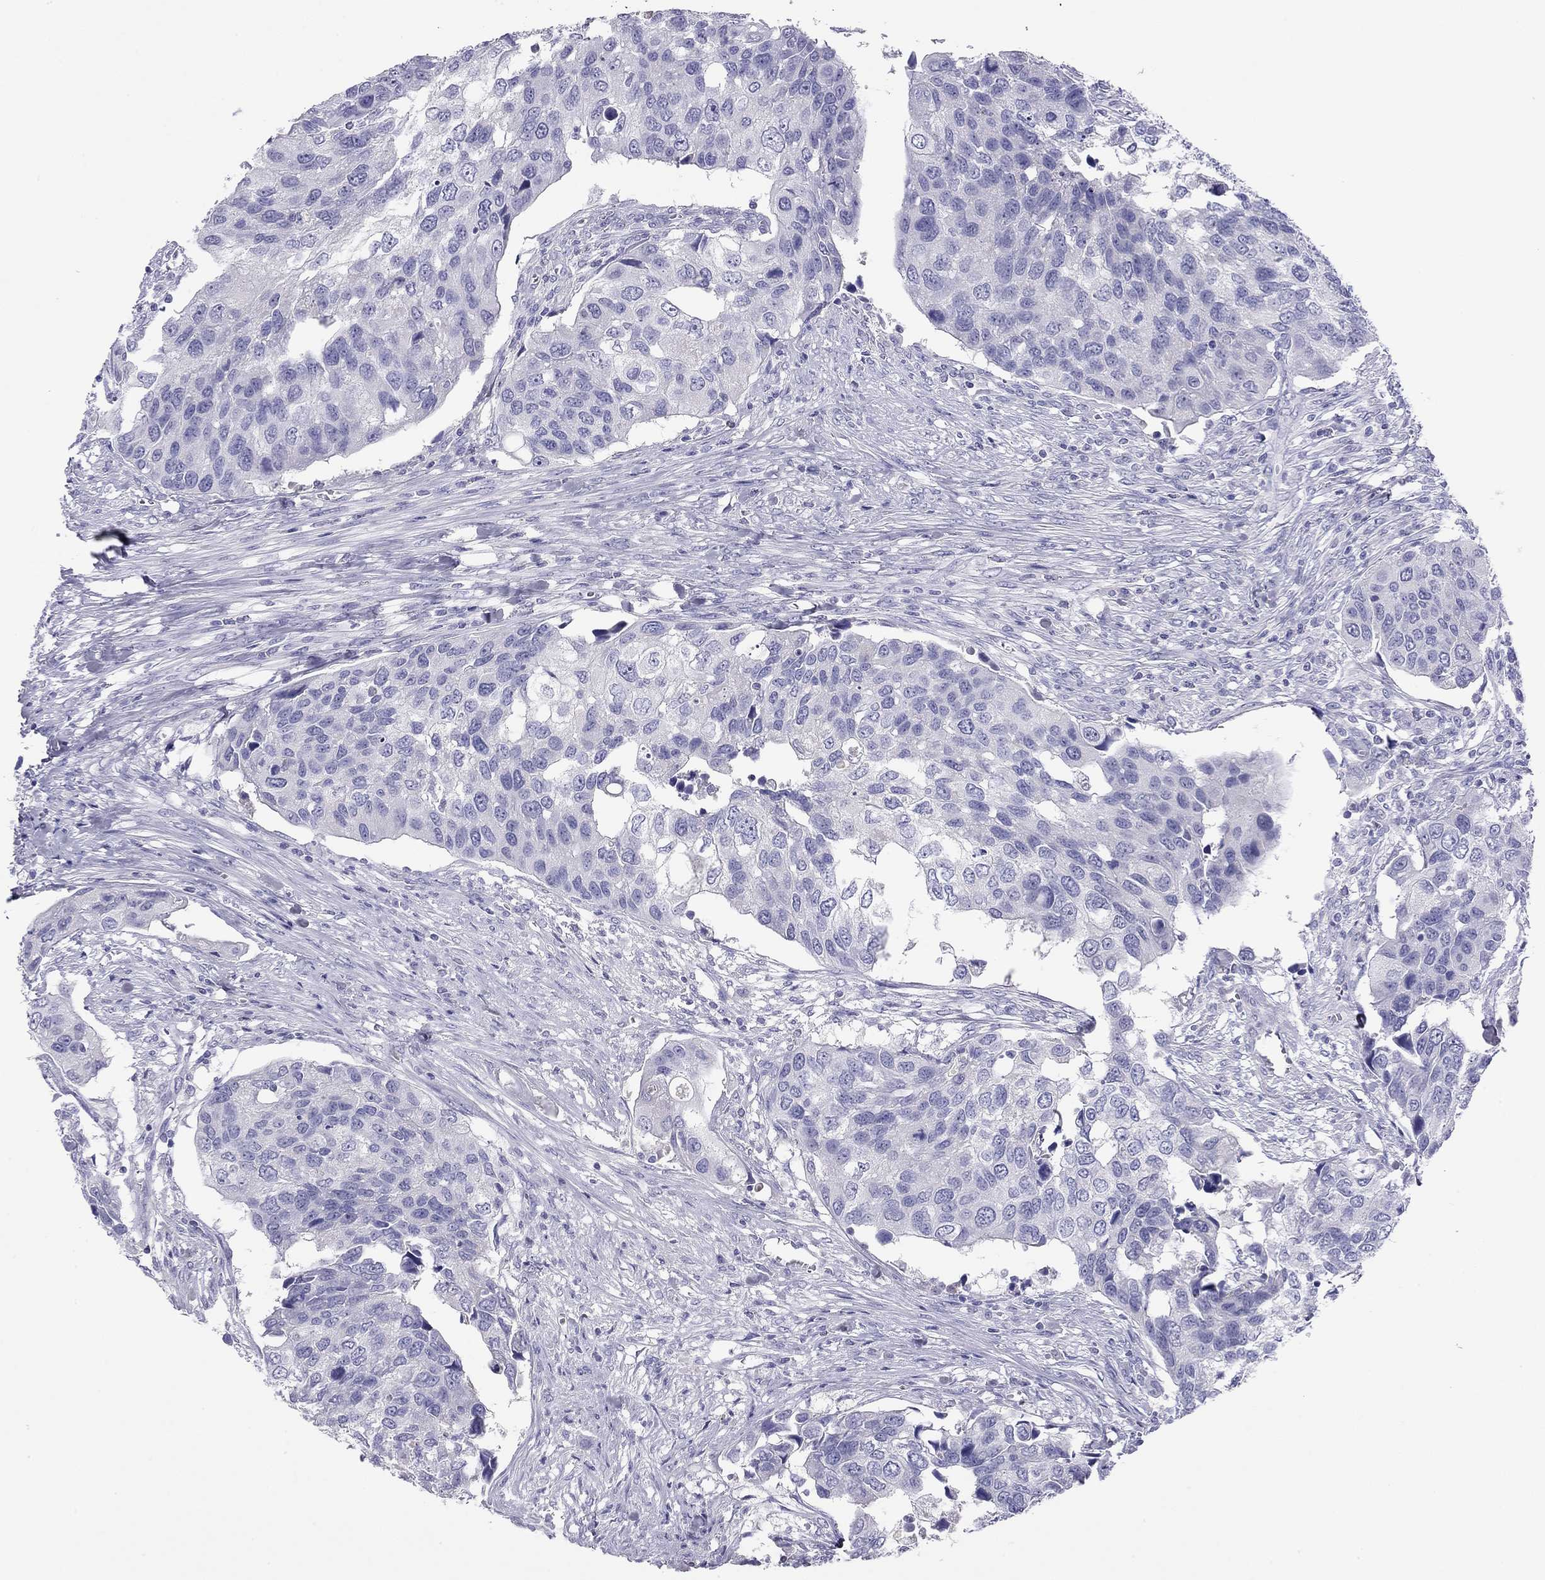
{"staining": {"intensity": "negative", "quantity": "none", "location": "none"}, "tissue": "urothelial cancer", "cell_type": "Tumor cells", "image_type": "cancer", "snomed": [{"axis": "morphology", "description": "Urothelial carcinoma, High grade"}, {"axis": "topography", "description": "Urinary bladder"}], "caption": "High magnification brightfield microscopy of urothelial carcinoma (high-grade) stained with DAB (3,3'-diaminobenzidine) (brown) and counterstained with hematoxylin (blue): tumor cells show no significant staining.", "gene": "ODF4", "patient": {"sex": "male", "age": 60}}